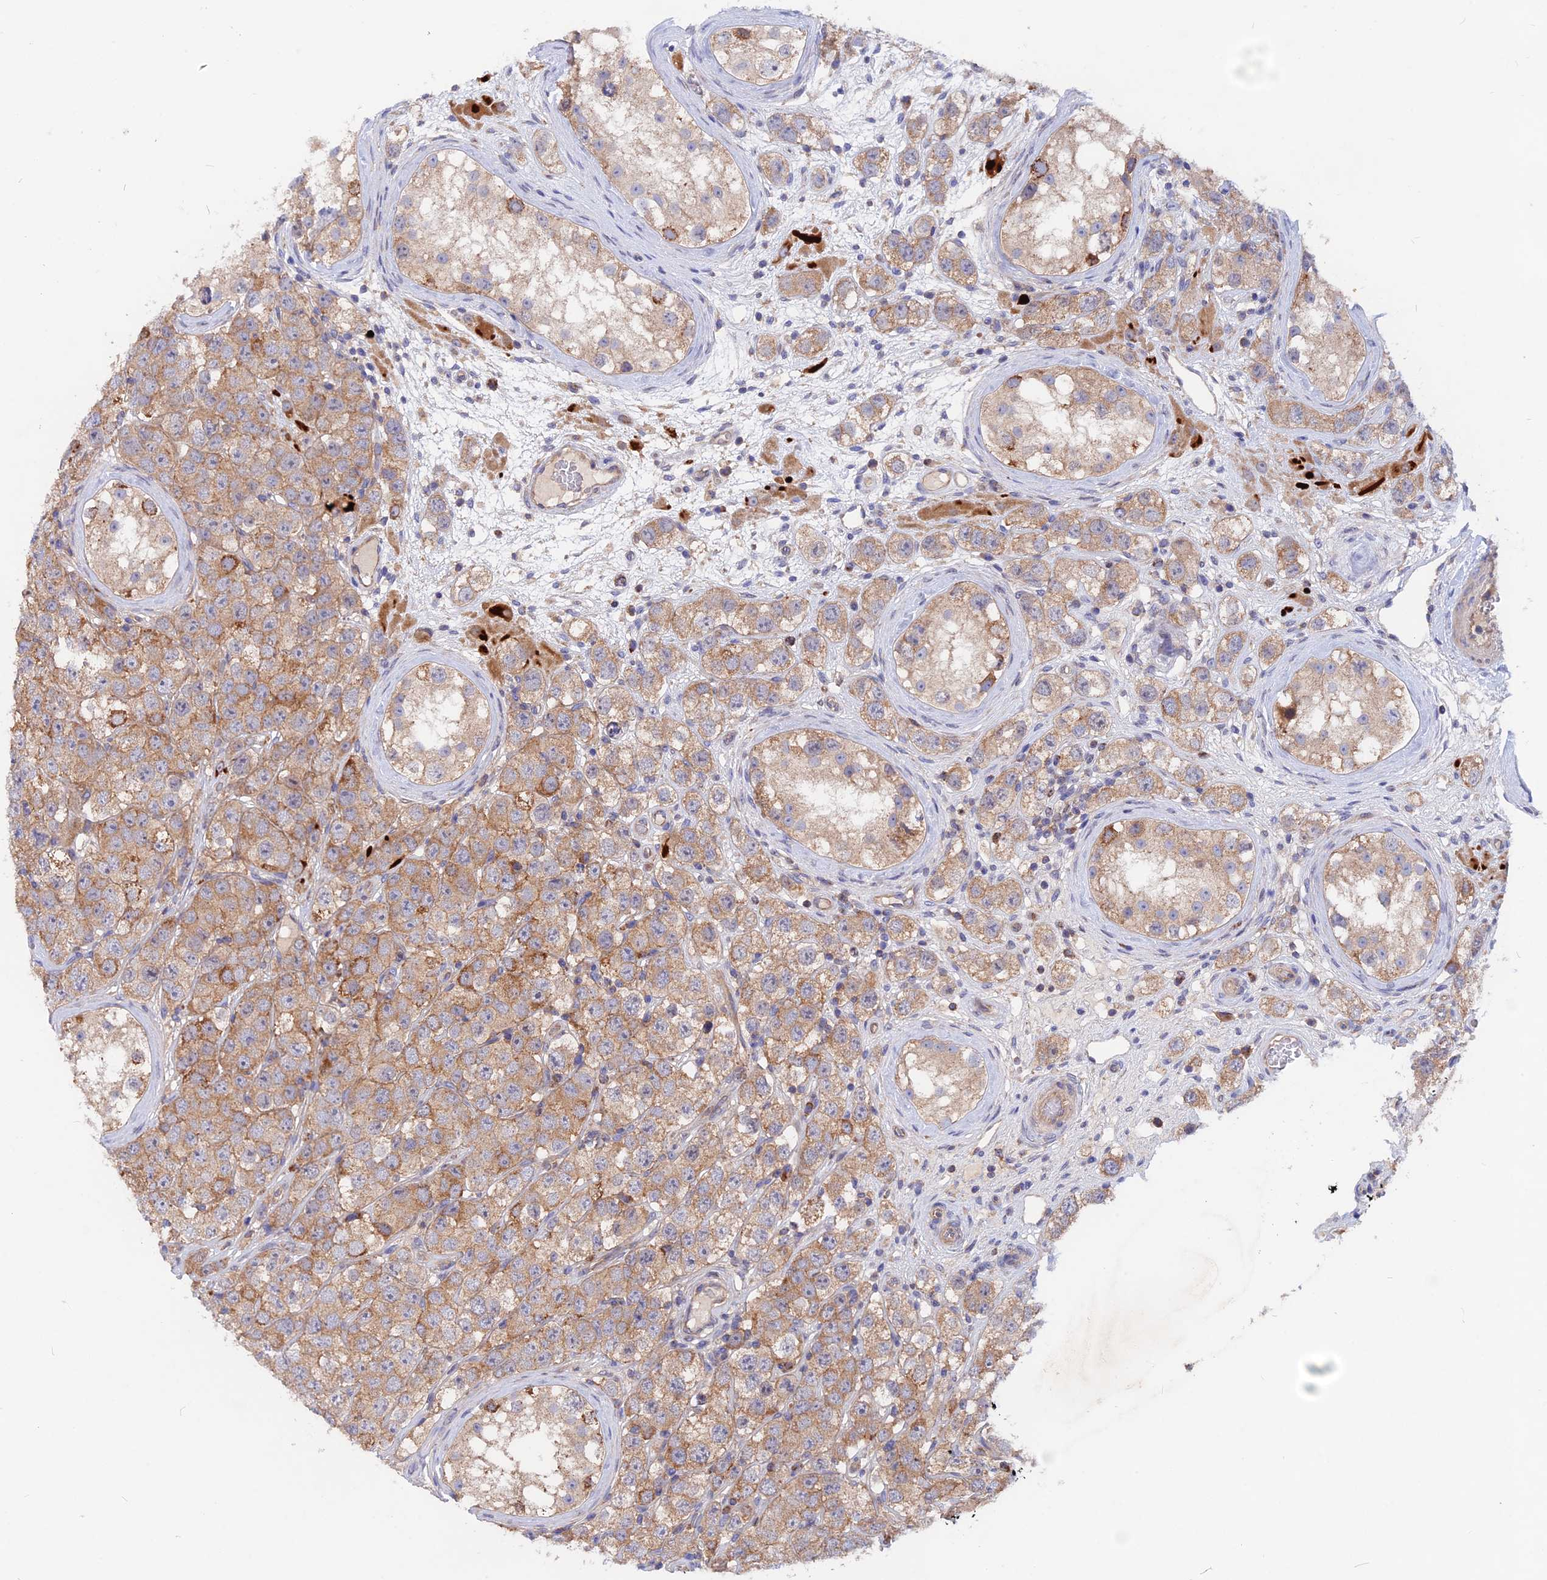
{"staining": {"intensity": "moderate", "quantity": ">75%", "location": "cytoplasmic/membranous"}, "tissue": "testis cancer", "cell_type": "Tumor cells", "image_type": "cancer", "snomed": [{"axis": "morphology", "description": "Seminoma, NOS"}, {"axis": "topography", "description": "Testis"}], "caption": "Immunohistochemistry (DAB (3,3'-diaminobenzidine)) staining of human testis cancer displays moderate cytoplasmic/membranous protein expression in about >75% of tumor cells.", "gene": "HYCC1", "patient": {"sex": "male", "age": 28}}